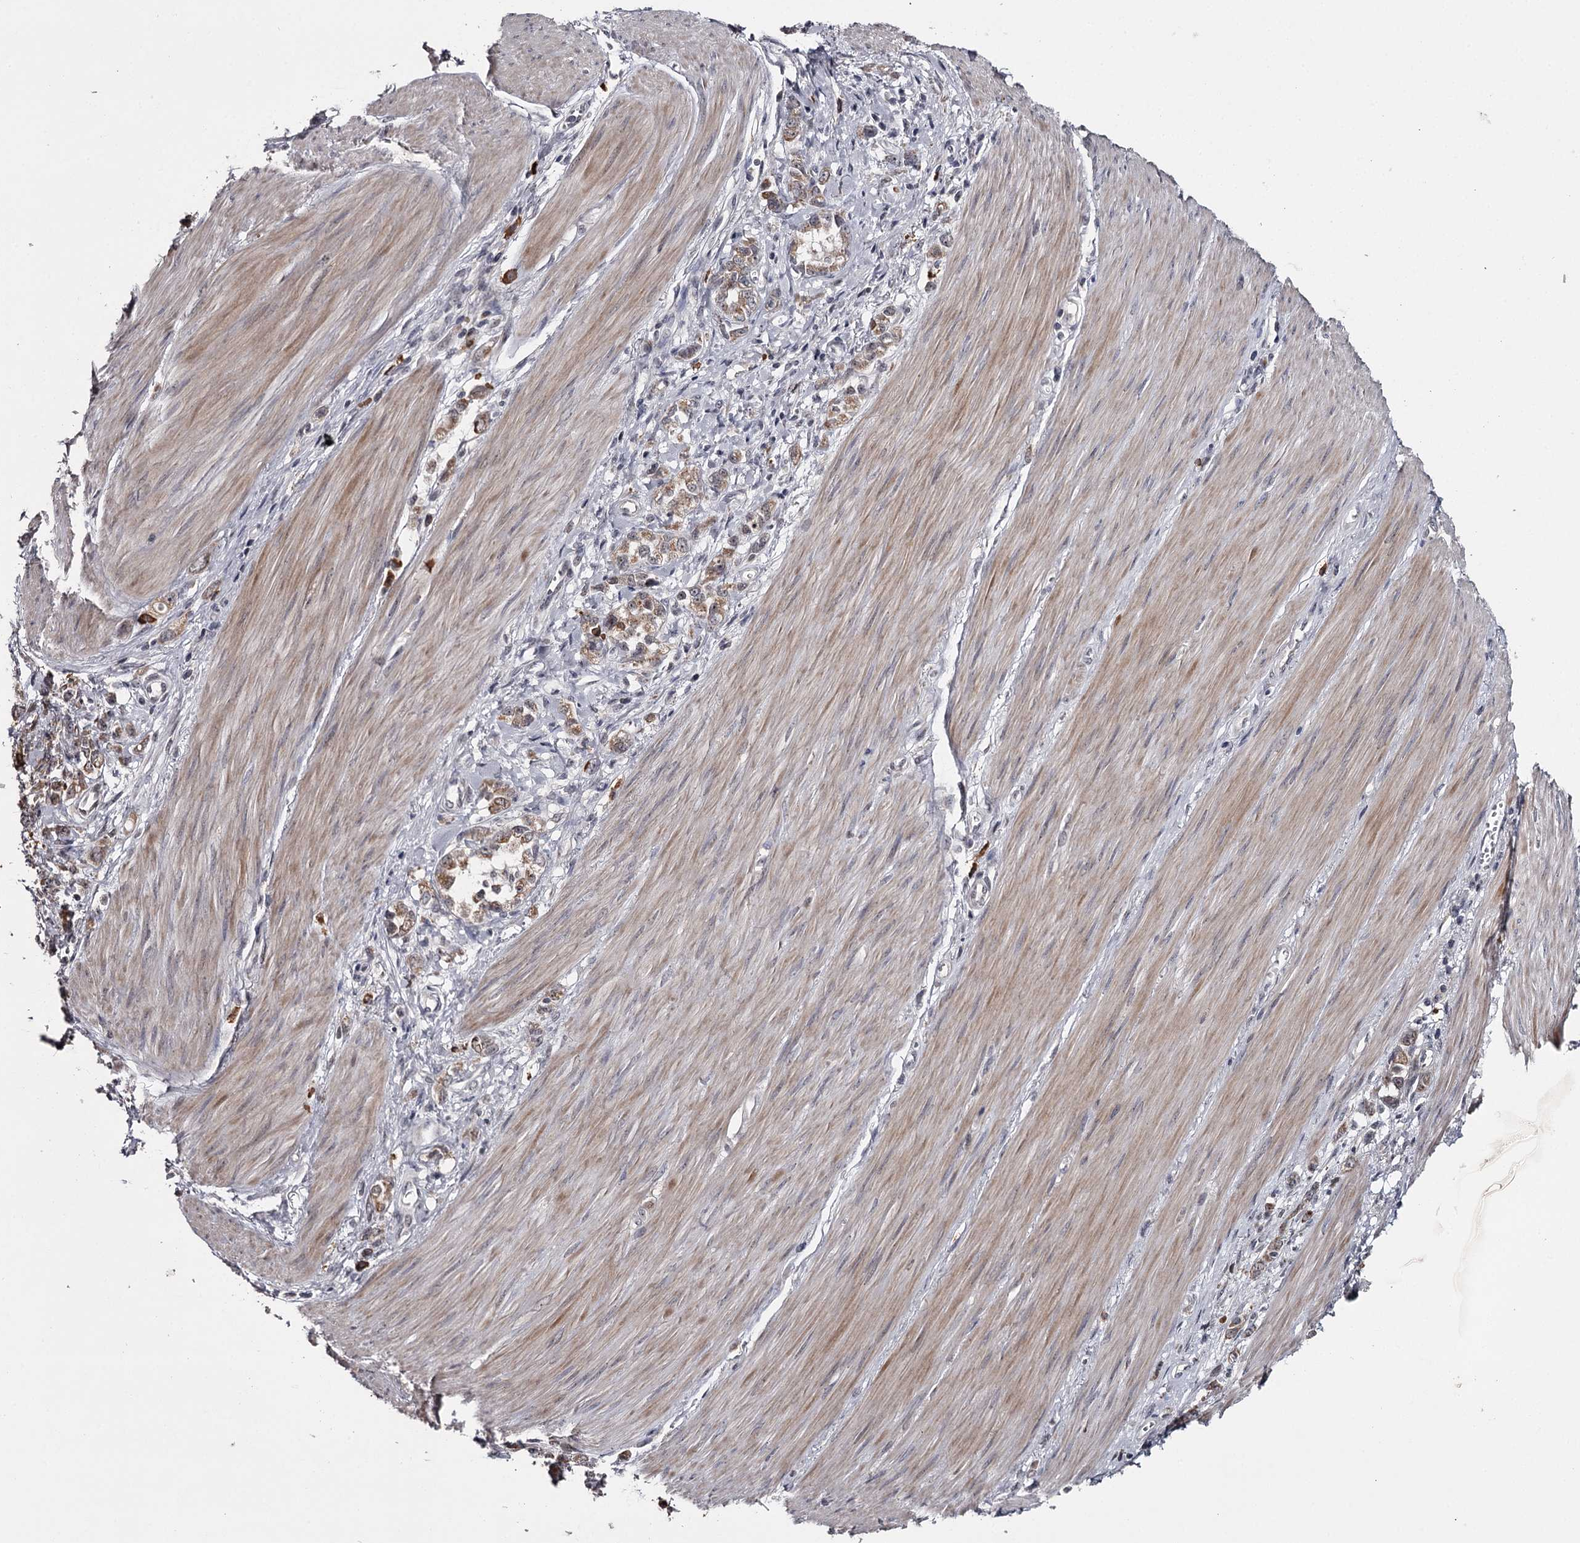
{"staining": {"intensity": "moderate", "quantity": ">75%", "location": "cytoplasmic/membranous"}, "tissue": "stomach cancer", "cell_type": "Tumor cells", "image_type": "cancer", "snomed": [{"axis": "morphology", "description": "Adenocarcinoma, NOS"}, {"axis": "topography", "description": "Stomach"}], "caption": "IHC of human stomach adenocarcinoma shows medium levels of moderate cytoplasmic/membranous positivity in about >75% of tumor cells.", "gene": "GTSF1", "patient": {"sex": "female", "age": 76}}